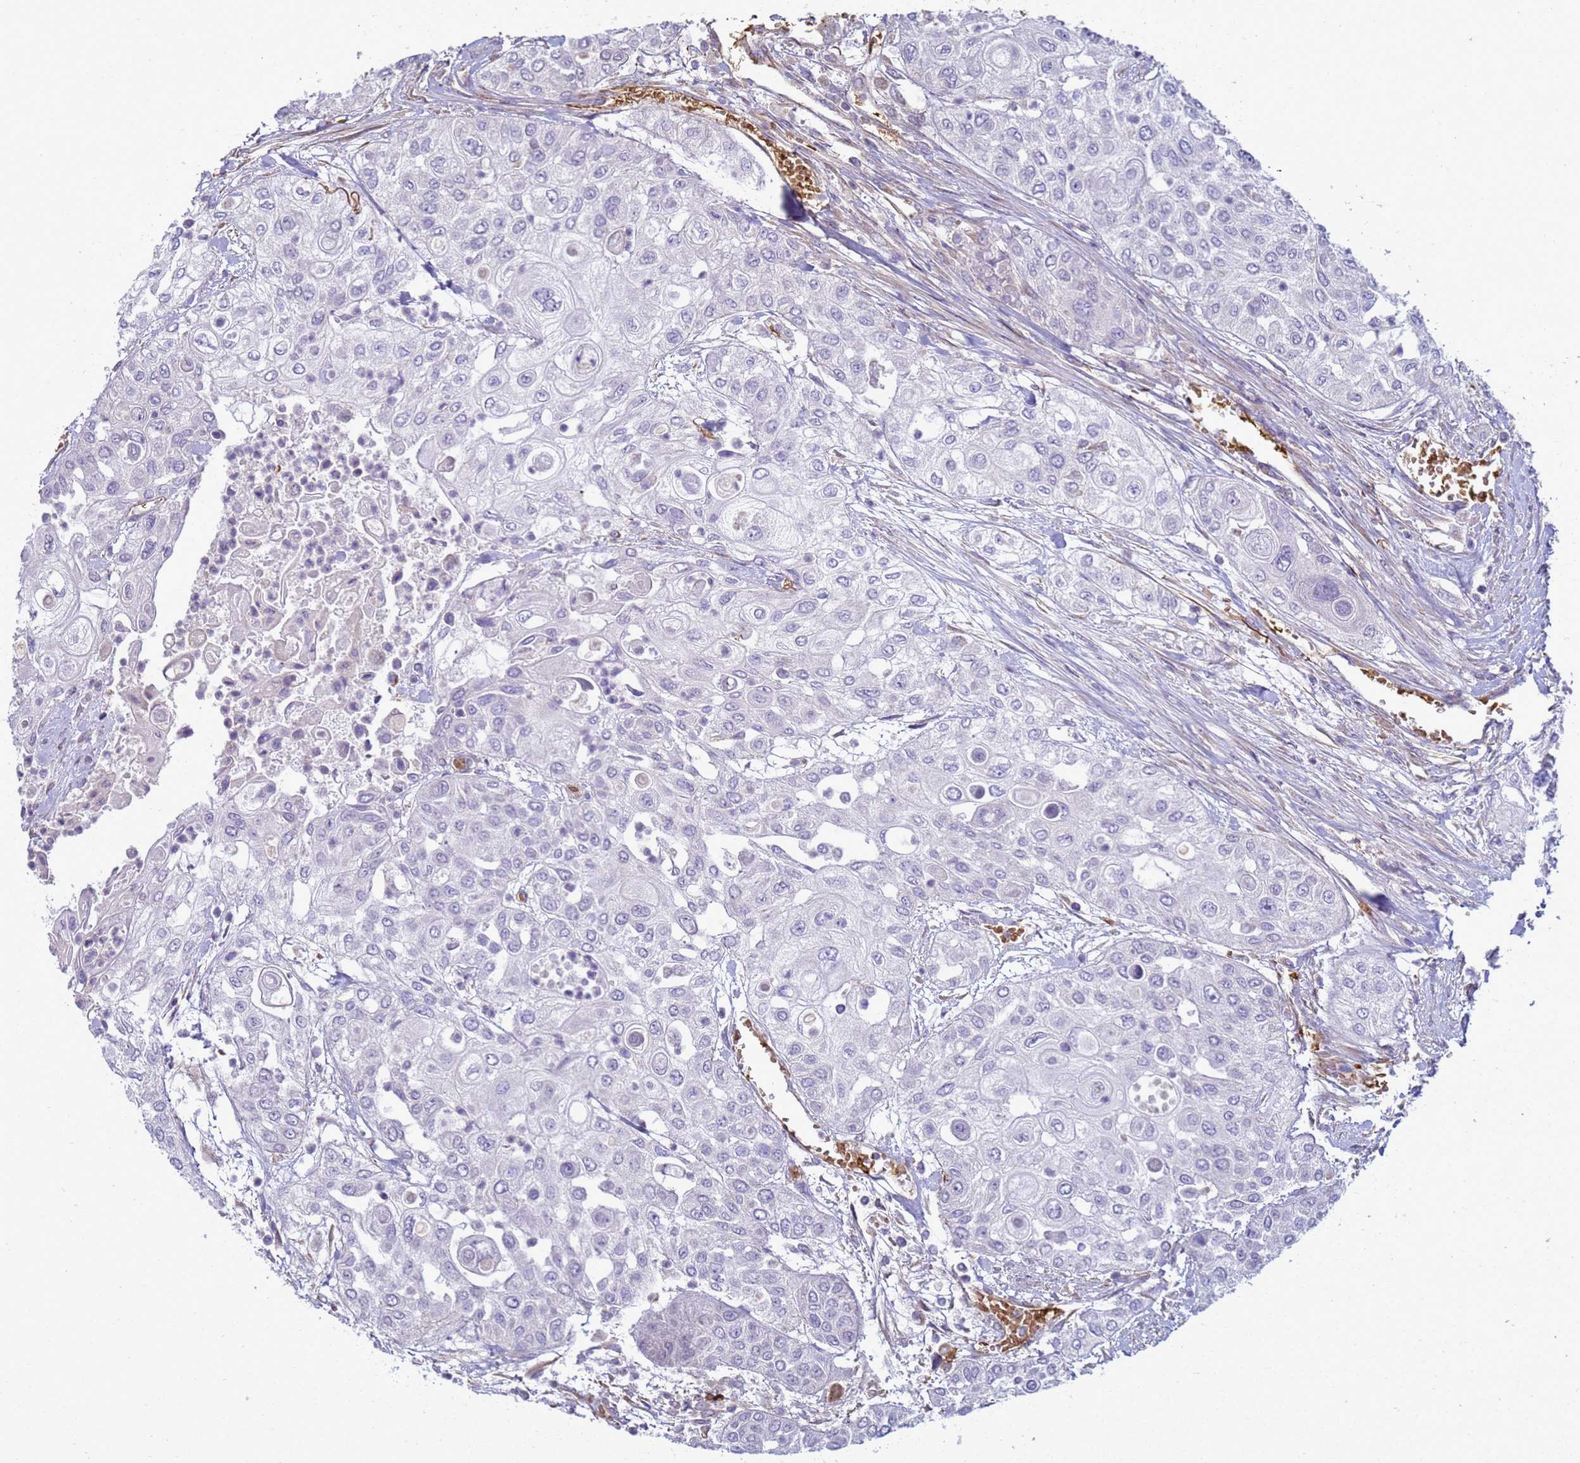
{"staining": {"intensity": "negative", "quantity": "none", "location": "none"}, "tissue": "urothelial cancer", "cell_type": "Tumor cells", "image_type": "cancer", "snomed": [{"axis": "morphology", "description": "Urothelial carcinoma, High grade"}, {"axis": "topography", "description": "Urinary bladder"}], "caption": "Urothelial cancer was stained to show a protein in brown. There is no significant staining in tumor cells.", "gene": "SGIP1", "patient": {"sex": "female", "age": 79}}